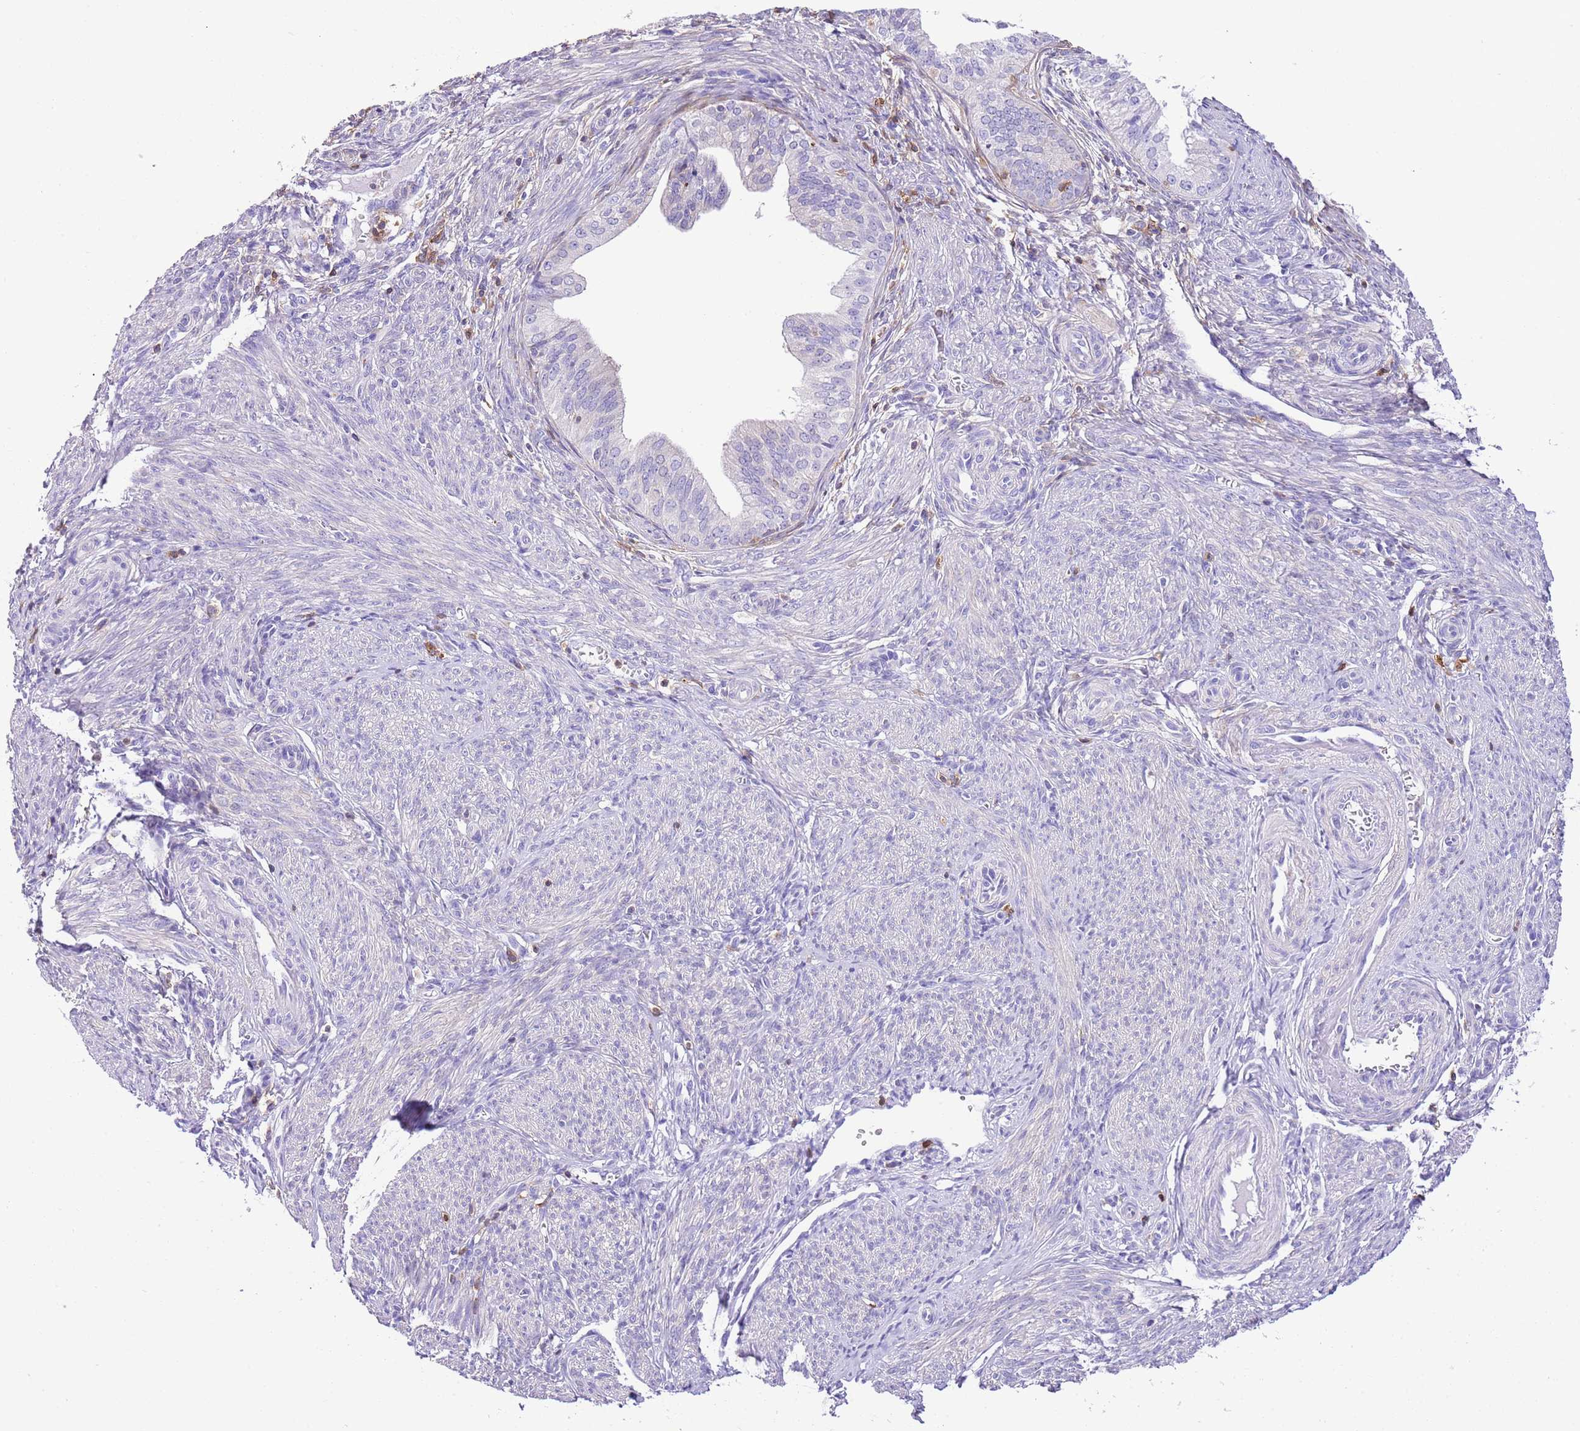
{"staining": {"intensity": "negative", "quantity": "none", "location": "none"}, "tissue": "endometrial cancer", "cell_type": "Tumor cells", "image_type": "cancer", "snomed": [{"axis": "morphology", "description": "Adenocarcinoma, NOS"}, {"axis": "topography", "description": "Endometrium"}], "caption": "Tumor cells show no significant expression in endometrial cancer (adenocarcinoma).", "gene": "CNN2", "patient": {"sex": "female", "age": 50}}